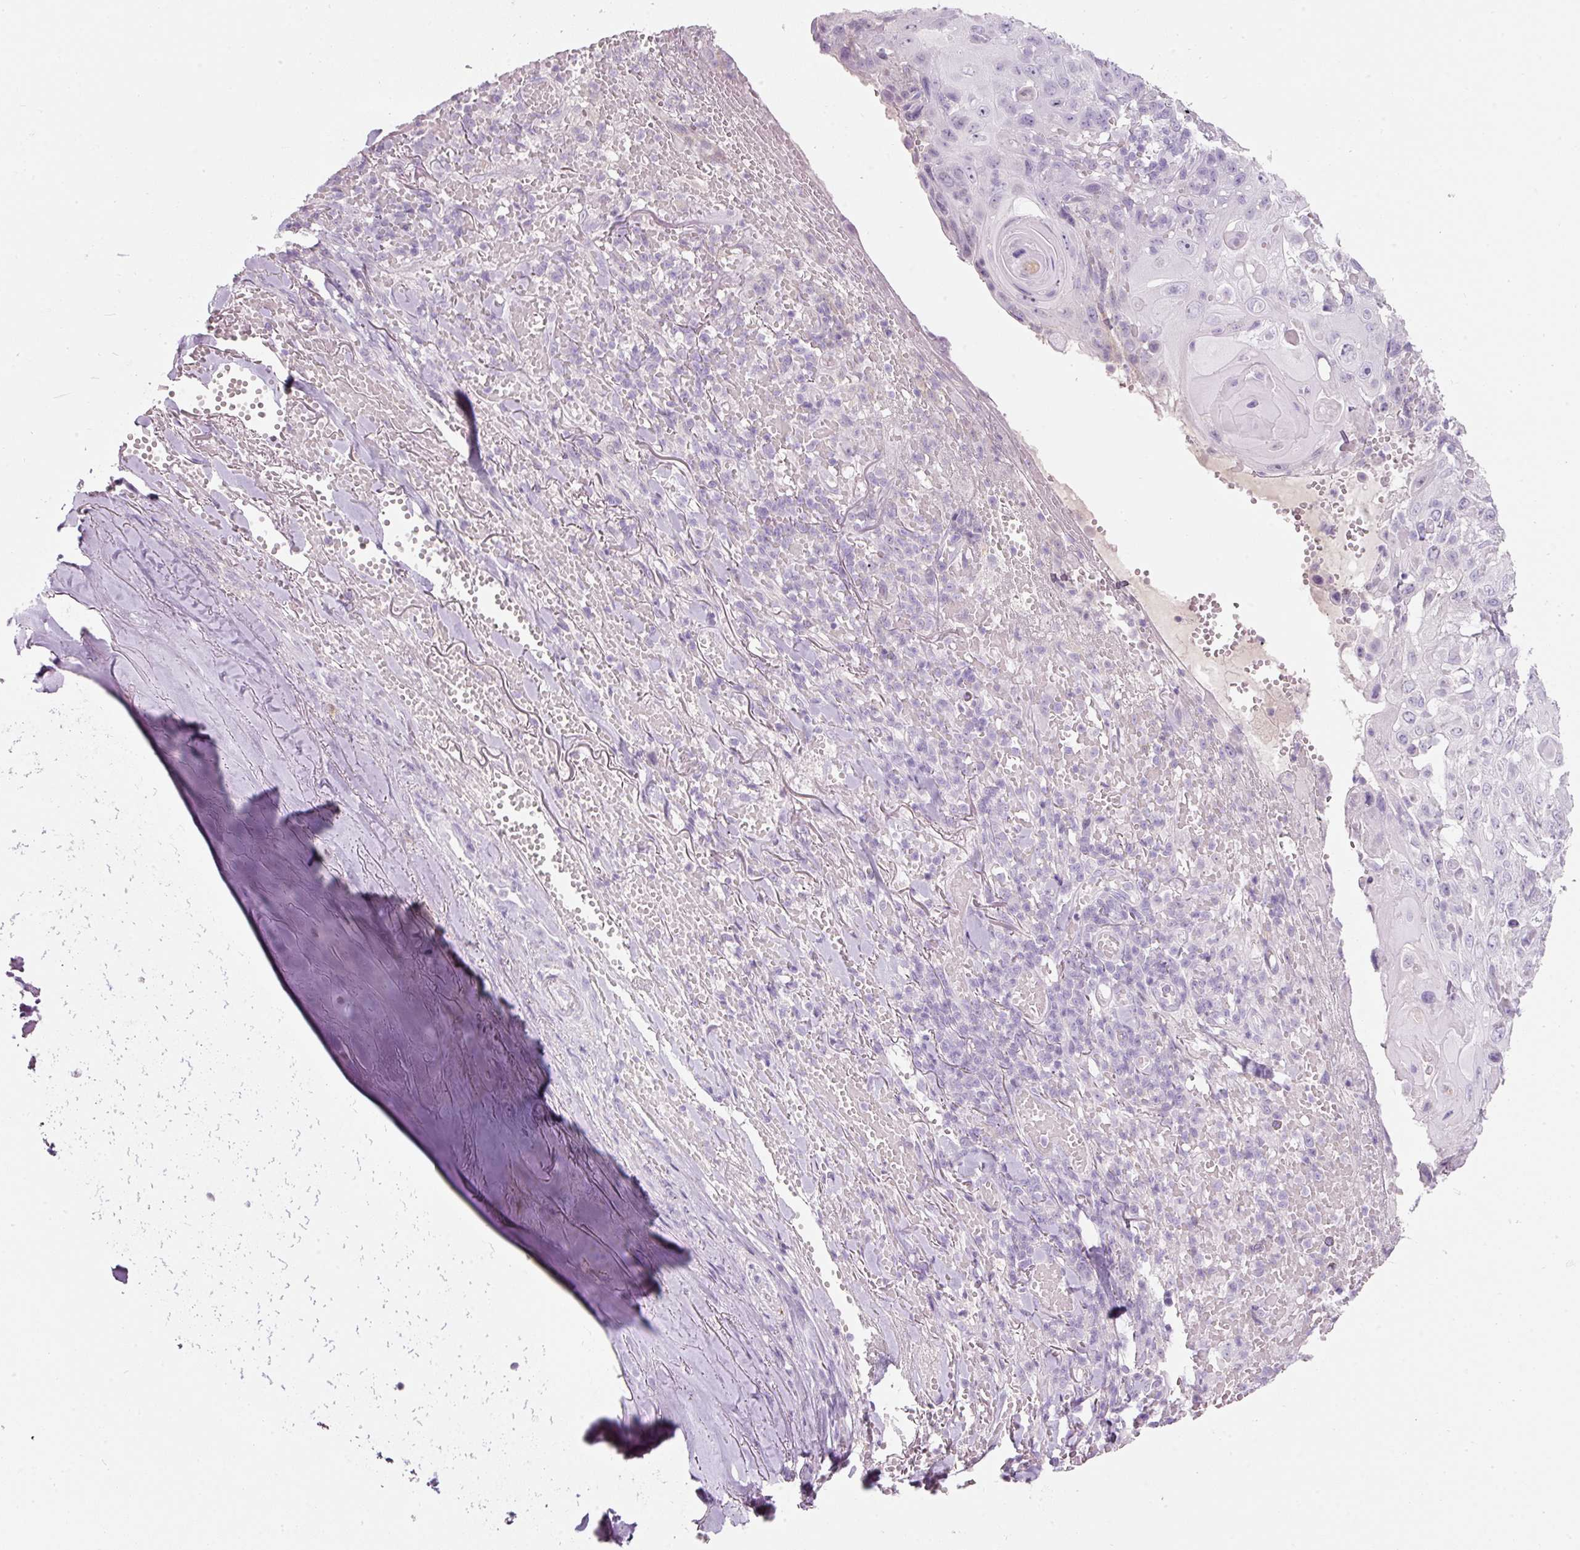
{"staining": {"intensity": "negative", "quantity": "none", "location": "none"}, "tissue": "skin cancer", "cell_type": "Tumor cells", "image_type": "cancer", "snomed": [{"axis": "morphology", "description": "Normal tissue, NOS"}, {"axis": "morphology", "description": "Squamous cell carcinoma, NOS"}, {"axis": "topography", "description": "Skin"}, {"axis": "topography", "description": "Cartilage tissue"}], "caption": "This is an IHC micrograph of human skin cancer. There is no expression in tumor cells.", "gene": "DNM1", "patient": {"sex": "female", "age": 79}}